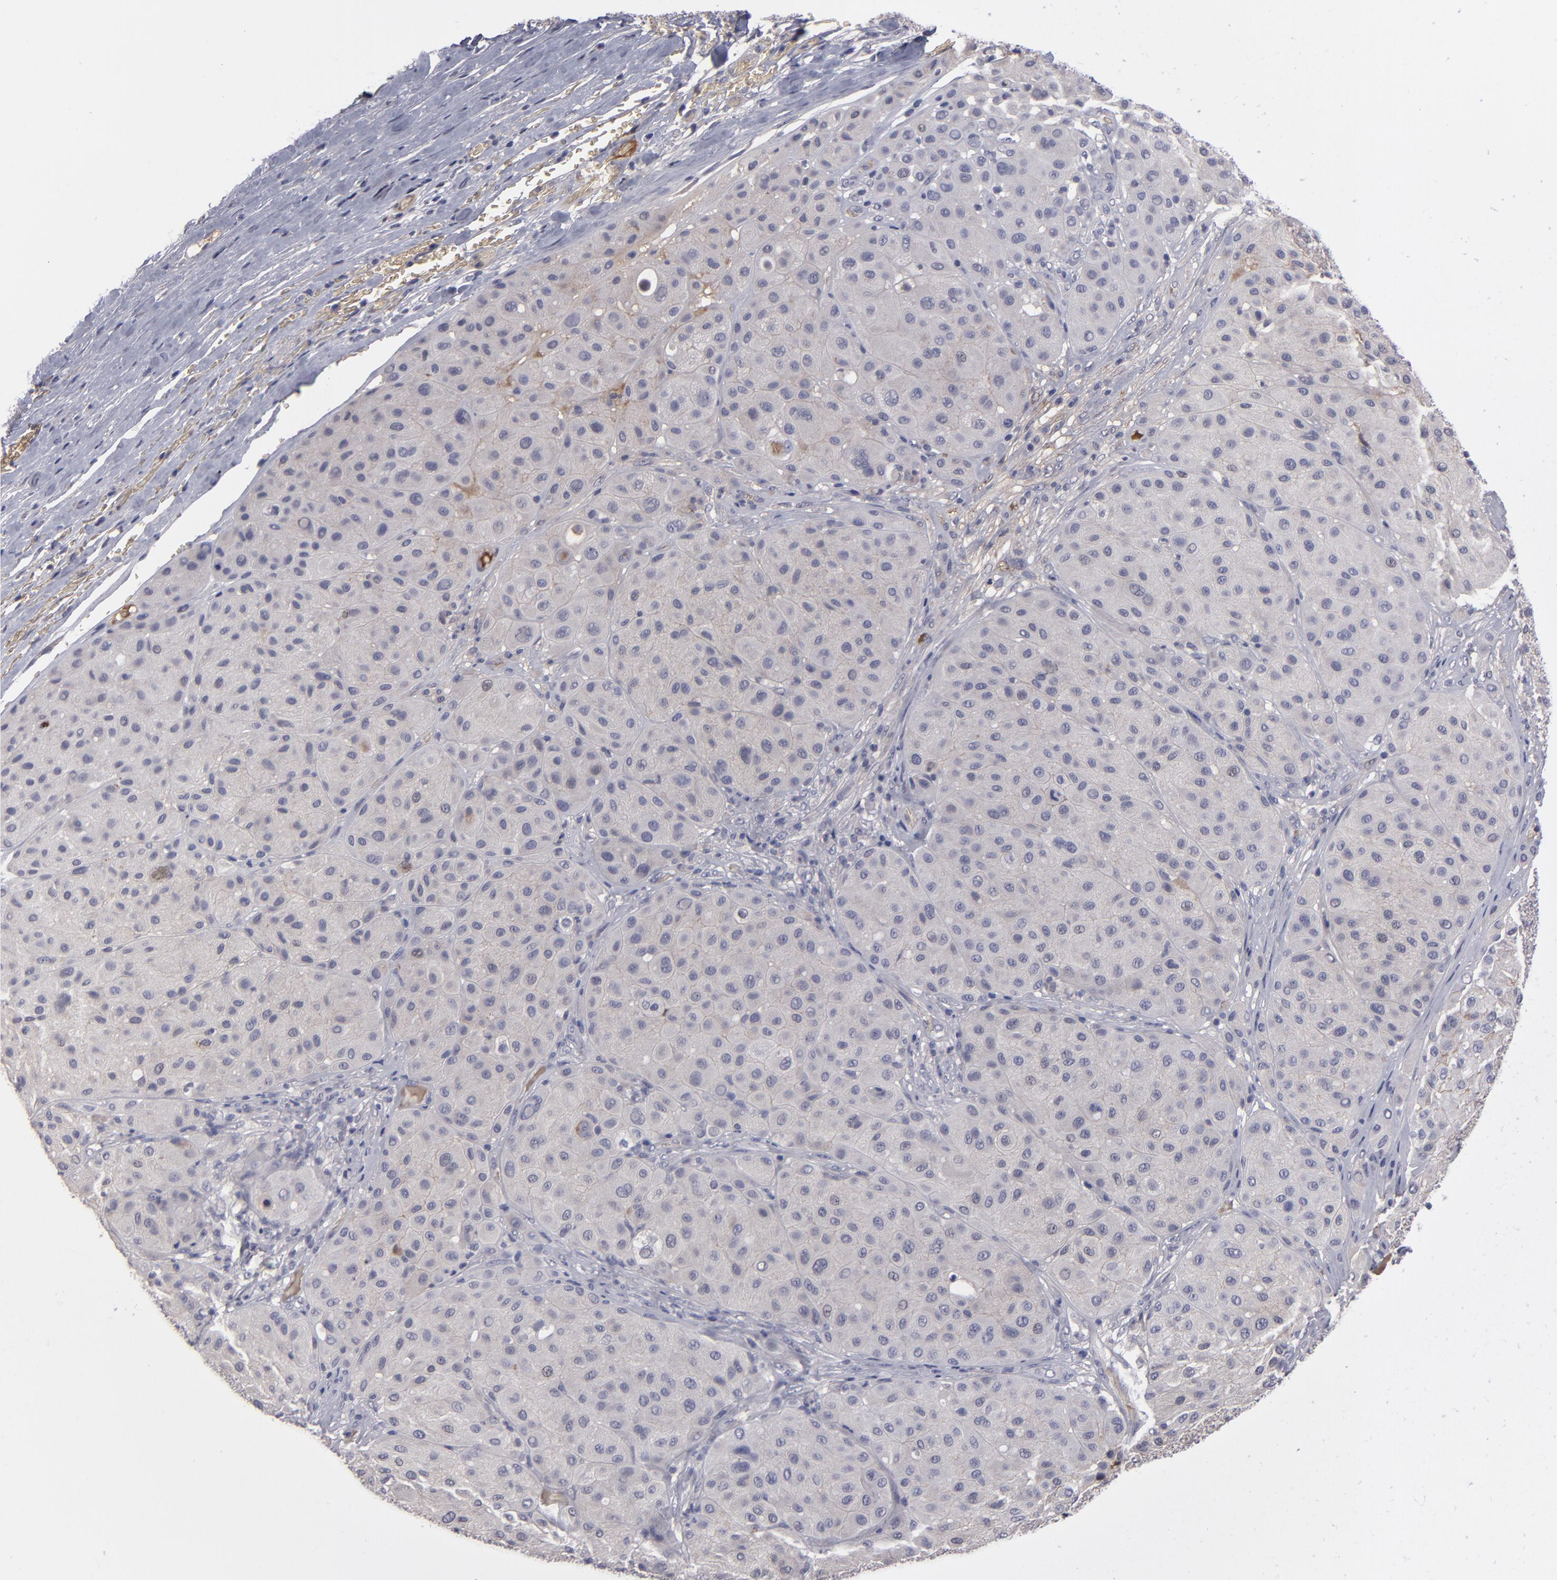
{"staining": {"intensity": "negative", "quantity": "none", "location": "none"}, "tissue": "melanoma", "cell_type": "Tumor cells", "image_type": "cancer", "snomed": [{"axis": "morphology", "description": "Normal tissue, NOS"}, {"axis": "morphology", "description": "Malignant melanoma, Metastatic site"}, {"axis": "topography", "description": "Skin"}], "caption": "A photomicrograph of human melanoma is negative for staining in tumor cells. (Stains: DAB immunohistochemistry with hematoxylin counter stain, Microscopy: brightfield microscopy at high magnification).", "gene": "ITIH4", "patient": {"sex": "male", "age": 41}}